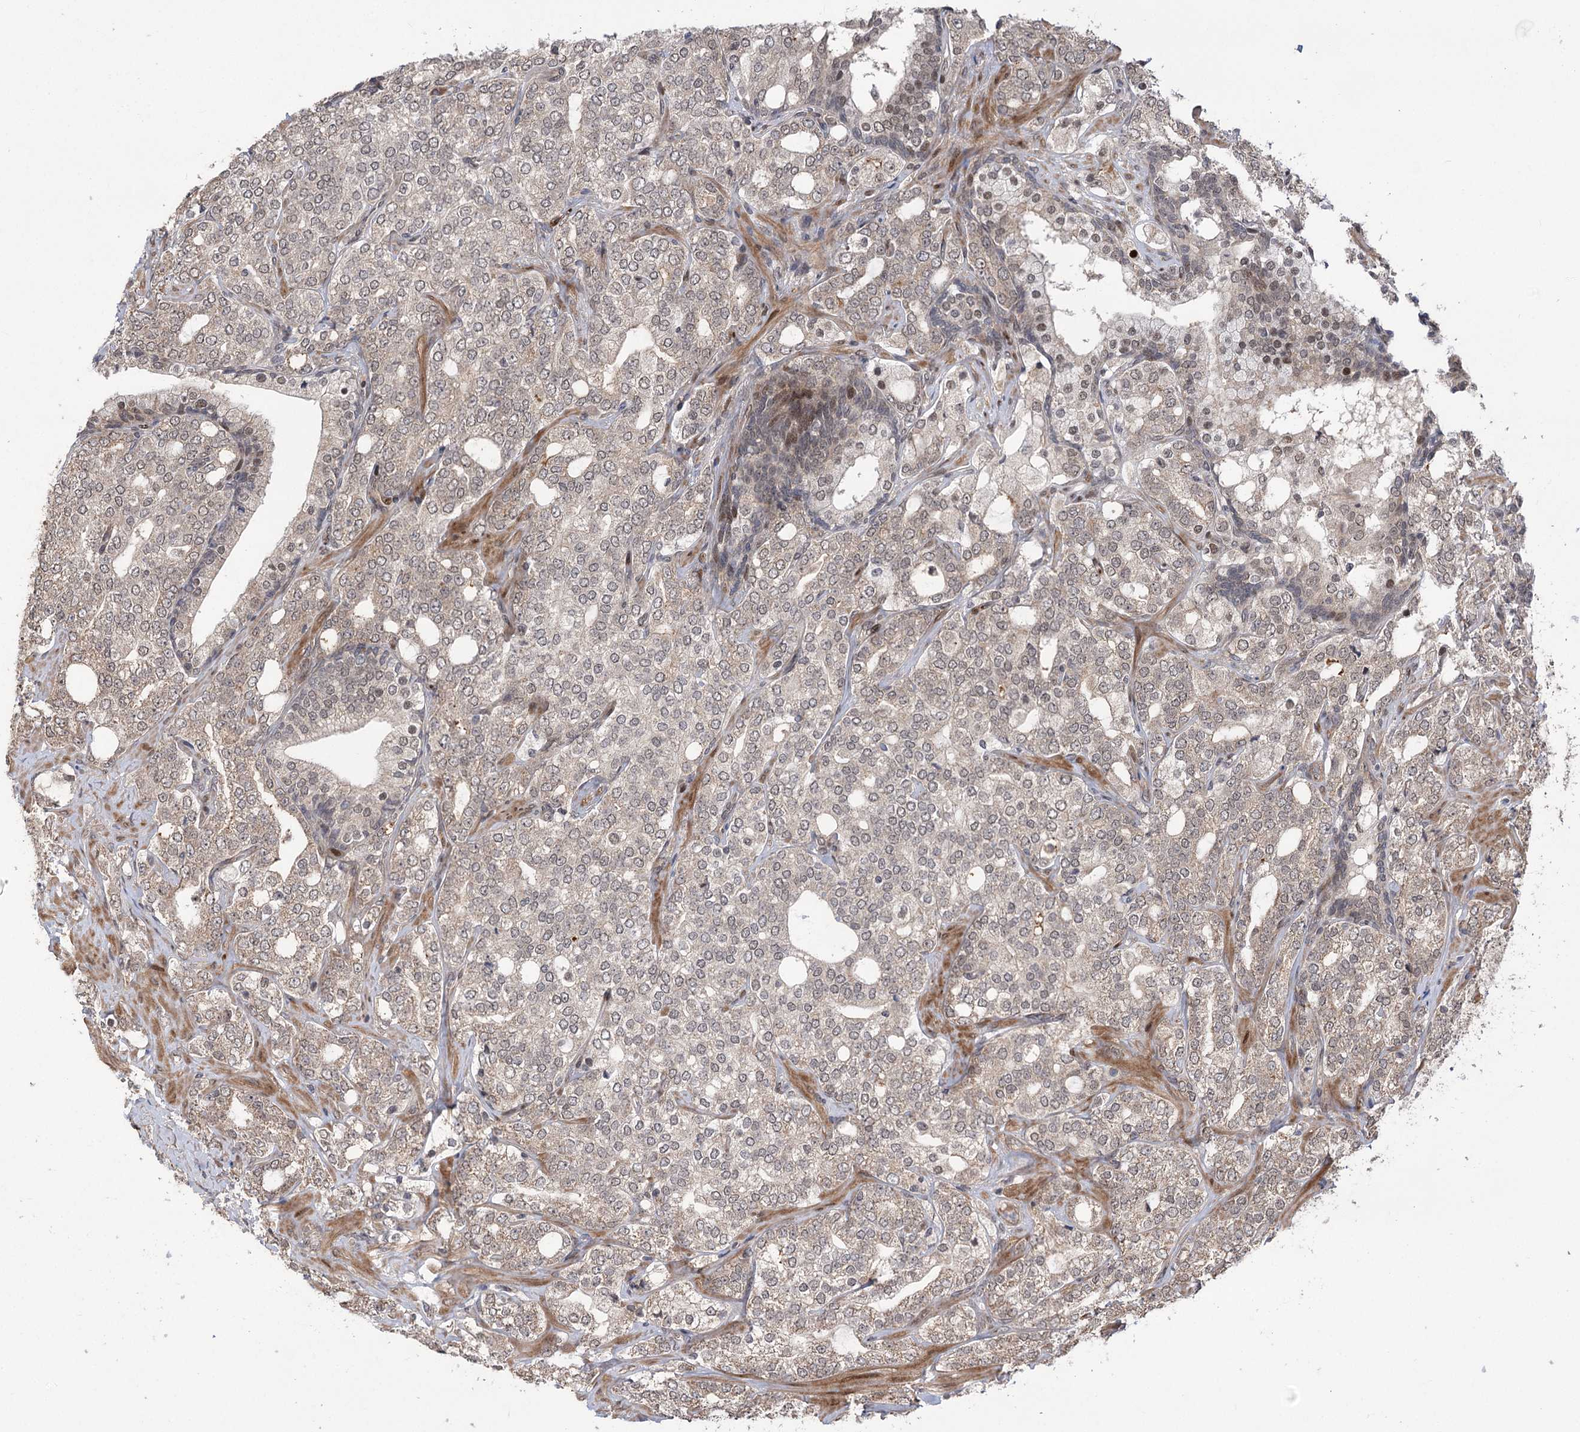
{"staining": {"intensity": "weak", "quantity": "<25%", "location": "nuclear"}, "tissue": "prostate cancer", "cell_type": "Tumor cells", "image_type": "cancer", "snomed": [{"axis": "morphology", "description": "Adenocarcinoma, High grade"}, {"axis": "topography", "description": "Prostate"}], "caption": "This micrograph is of prostate cancer (high-grade adenocarcinoma) stained with immunohistochemistry to label a protein in brown with the nuclei are counter-stained blue. There is no expression in tumor cells.", "gene": "TENM2", "patient": {"sex": "male", "age": 64}}